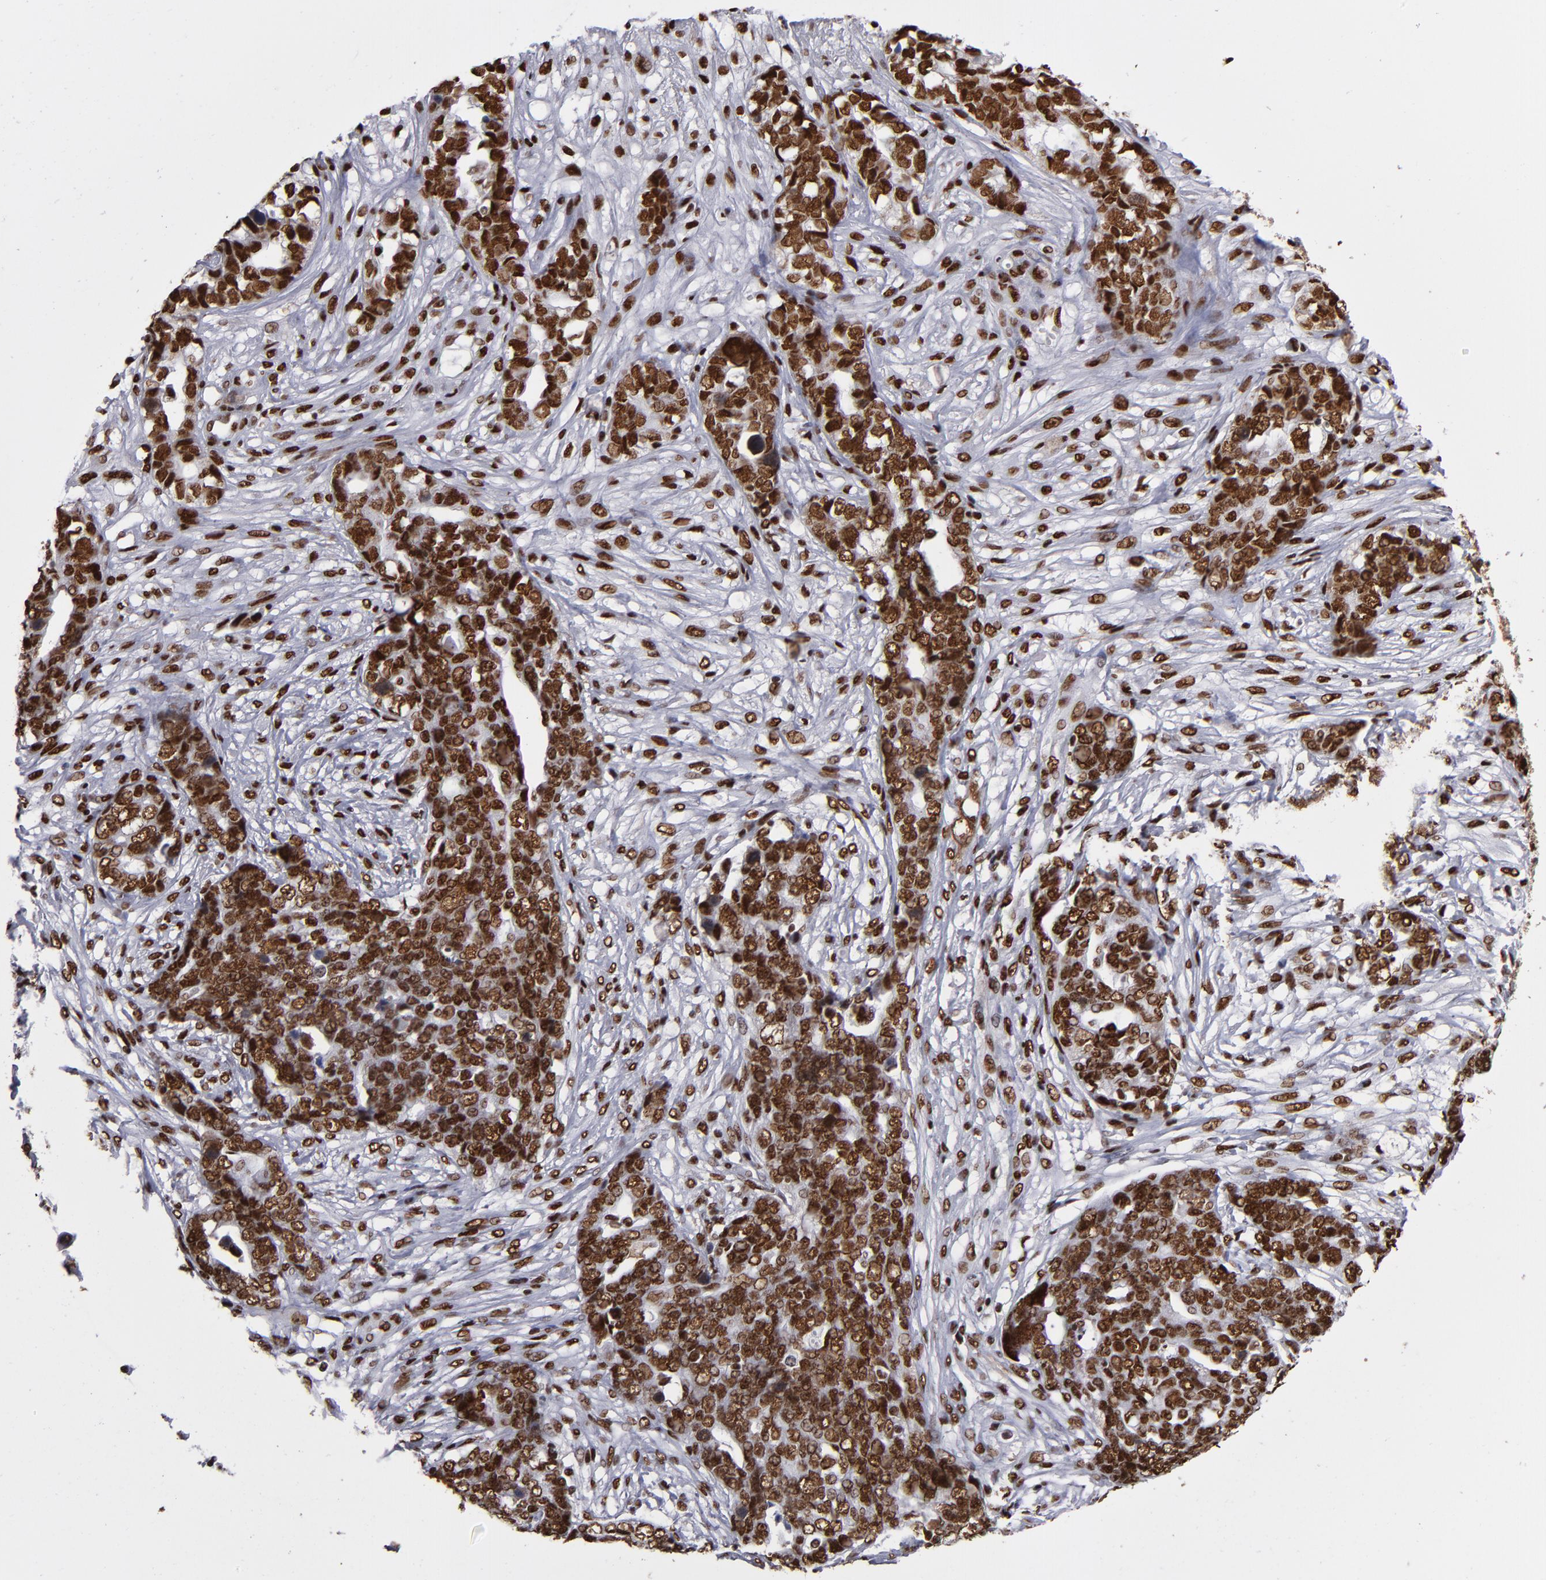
{"staining": {"intensity": "strong", "quantity": ">75%", "location": "nuclear"}, "tissue": "ovarian cancer", "cell_type": "Tumor cells", "image_type": "cancer", "snomed": [{"axis": "morphology", "description": "Normal tissue, NOS"}, {"axis": "morphology", "description": "Cystadenocarcinoma, serous, NOS"}, {"axis": "topography", "description": "Fallopian tube"}, {"axis": "topography", "description": "Ovary"}], "caption": "High-magnification brightfield microscopy of ovarian cancer stained with DAB (3,3'-diaminobenzidine) (brown) and counterstained with hematoxylin (blue). tumor cells exhibit strong nuclear positivity is appreciated in about>75% of cells. The protein is shown in brown color, while the nuclei are stained blue.", "gene": "MRE11", "patient": {"sex": "female", "age": 56}}